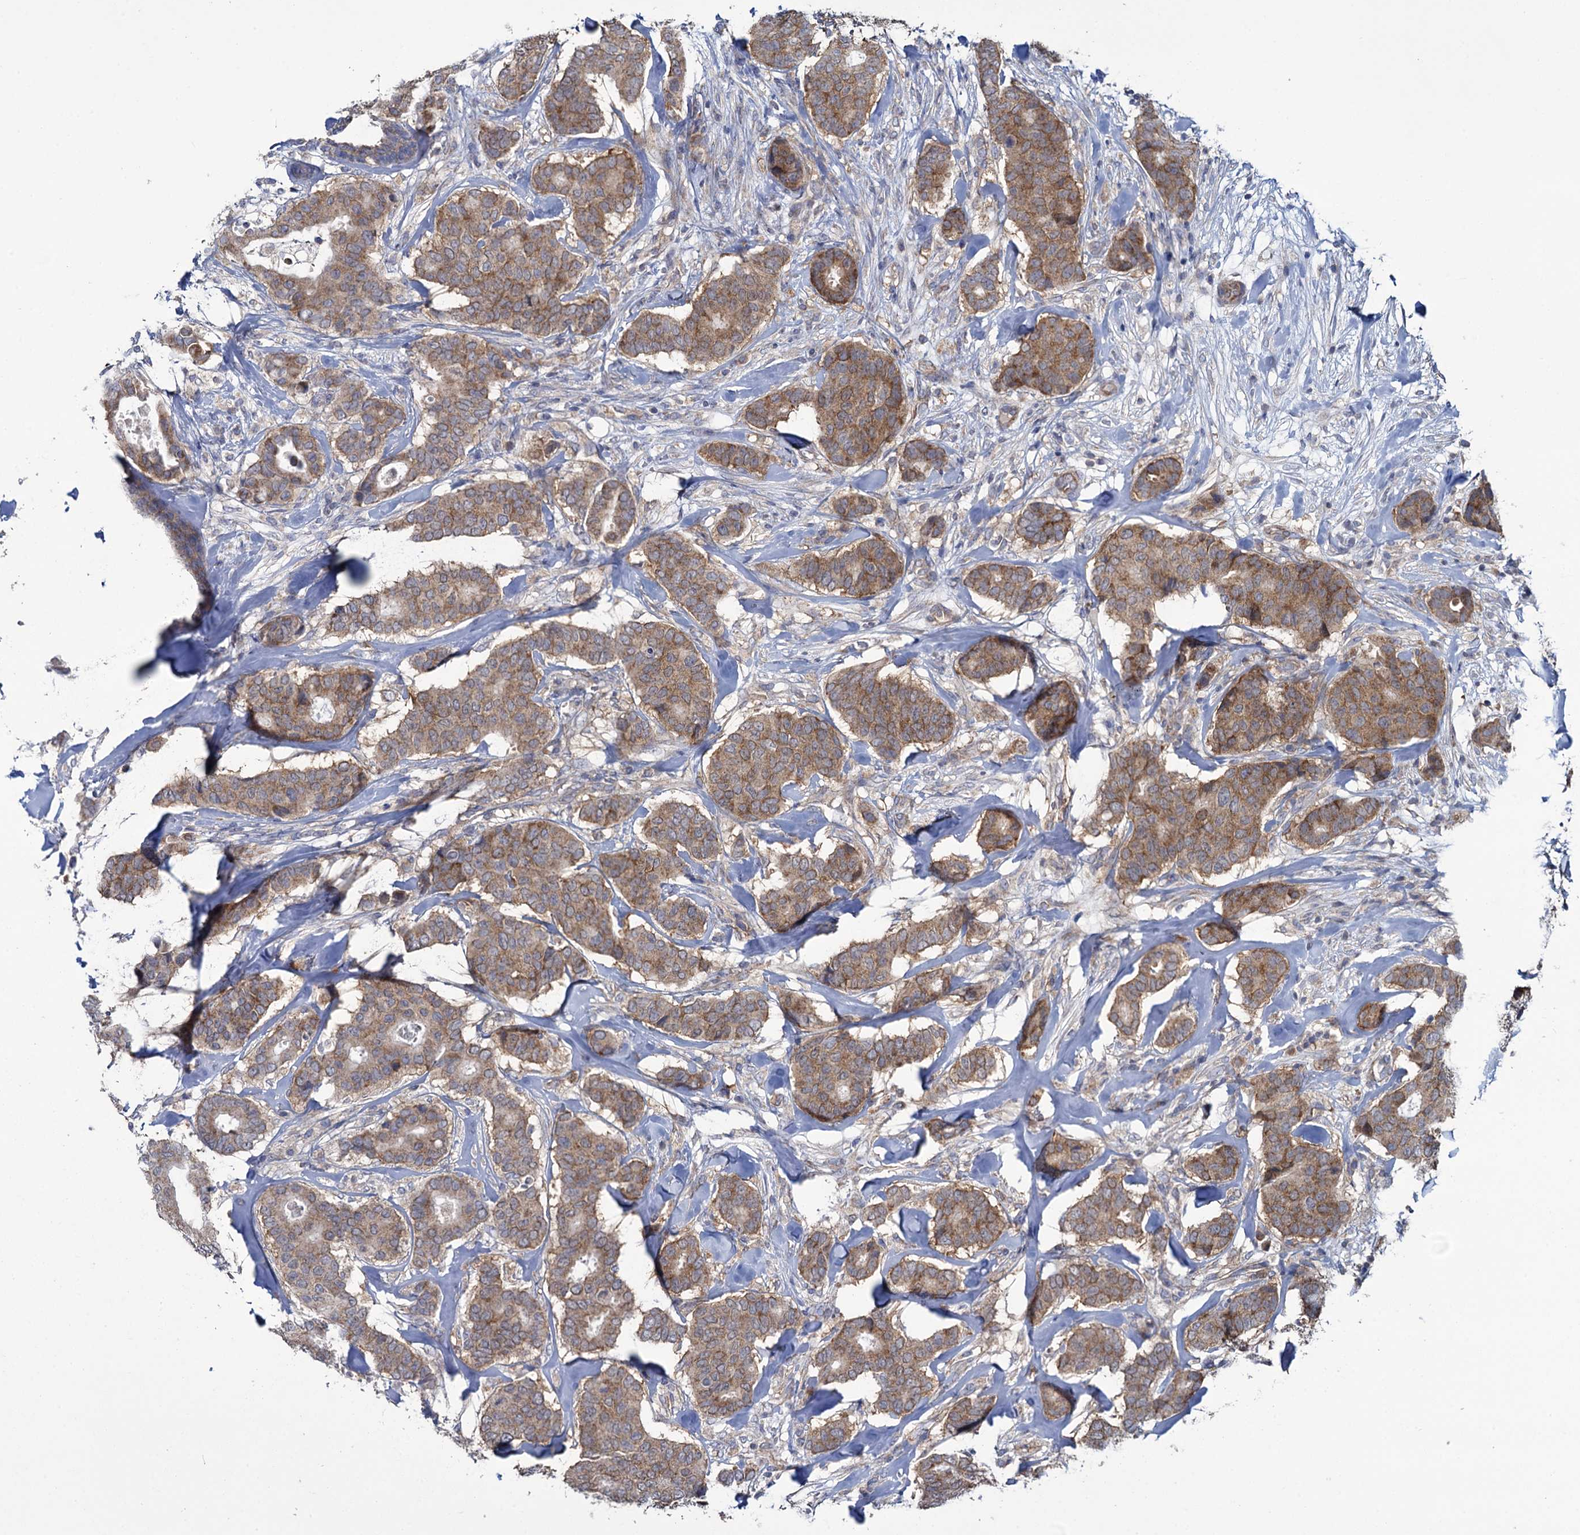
{"staining": {"intensity": "moderate", "quantity": ">75%", "location": "cytoplasmic/membranous"}, "tissue": "breast cancer", "cell_type": "Tumor cells", "image_type": "cancer", "snomed": [{"axis": "morphology", "description": "Duct carcinoma"}, {"axis": "topography", "description": "Breast"}], "caption": "Tumor cells display medium levels of moderate cytoplasmic/membranous positivity in about >75% of cells in invasive ductal carcinoma (breast).", "gene": "GSTM2", "patient": {"sex": "female", "age": 75}}